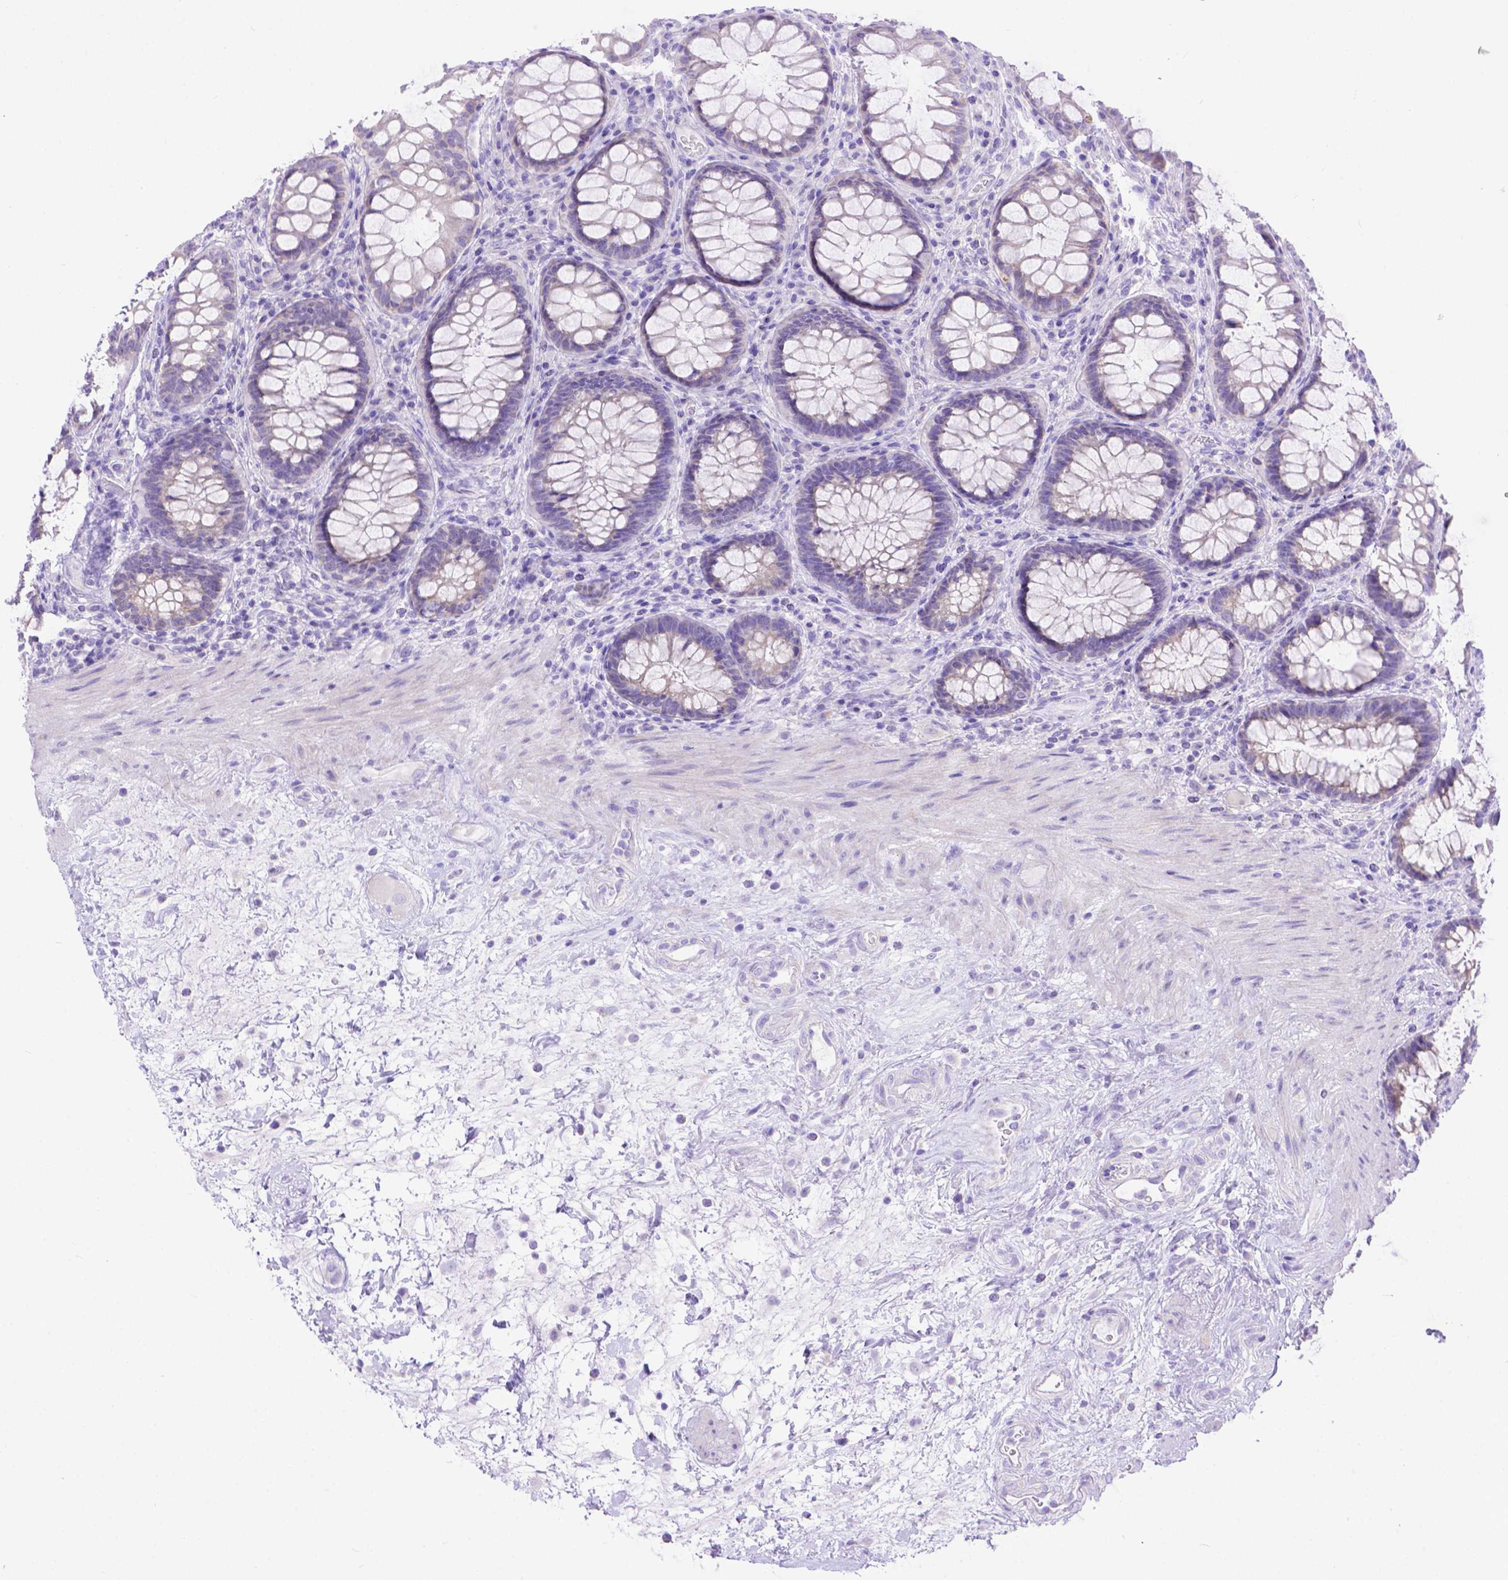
{"staining": {"intensity": "negative", "quantity": "none", "location": "none"}, "tissue": "rectum", "cell_type": "Glandular cells", "image_type": "normal", "snomed": [{"axis": "morphology", "description": "Normal tissue, NOS"}, {"axis": "topography", "description": "Rectum"}], "caption": "Protein analysis of normal rectum demonstrates no significant expression in glandular cells. (Brightfield microscopy of DAB IHC at high magnification).", "gene": "DHRS2", "patient": {"sex": "male", "age": 72}}